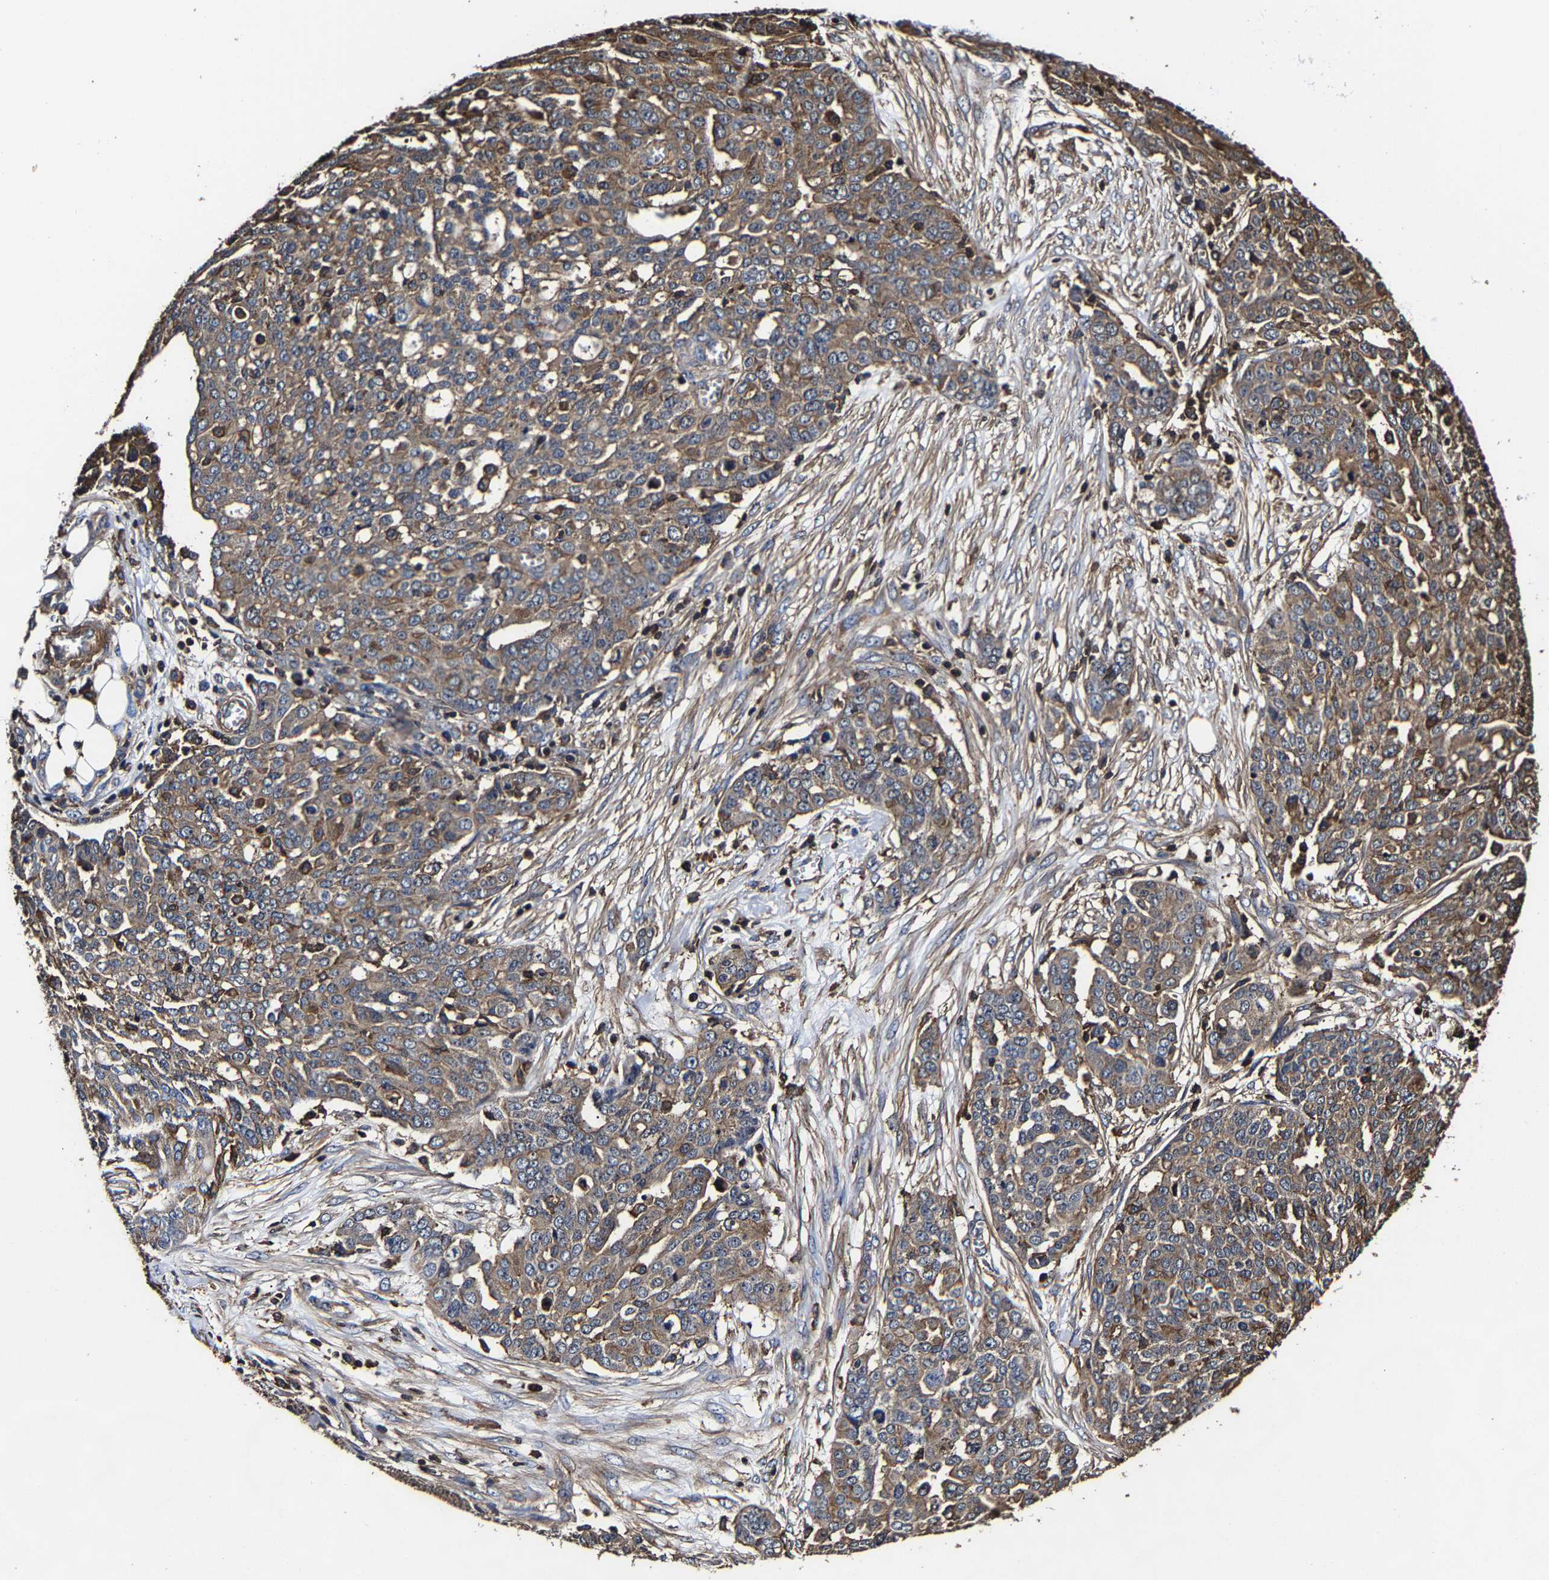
{"staining": {"intensity": "moderate", "quantity": ">75%", "location": "cytoplasmic/membranous"}, "tissue": "ovarian cancer", "cell_type": "Tumor cells", "image_type": "cancer", "snomed": [{"axis": "morphology", "description": "Cystadenocarcinoma, serous, NOS"}, {"axis": "topography", "description": "Soft tissue"}, {"axis": "topography", "description": "Ovary"}], "caption": "Human serous cystadenocarcinoma (ovarian) stained for a protein (brown) reveals moderate cytoplasmic/membranous positive staining in about >75% of tumor cells.", "gene": "SSH3", "patient": {"sex": "female", "age": 57}}